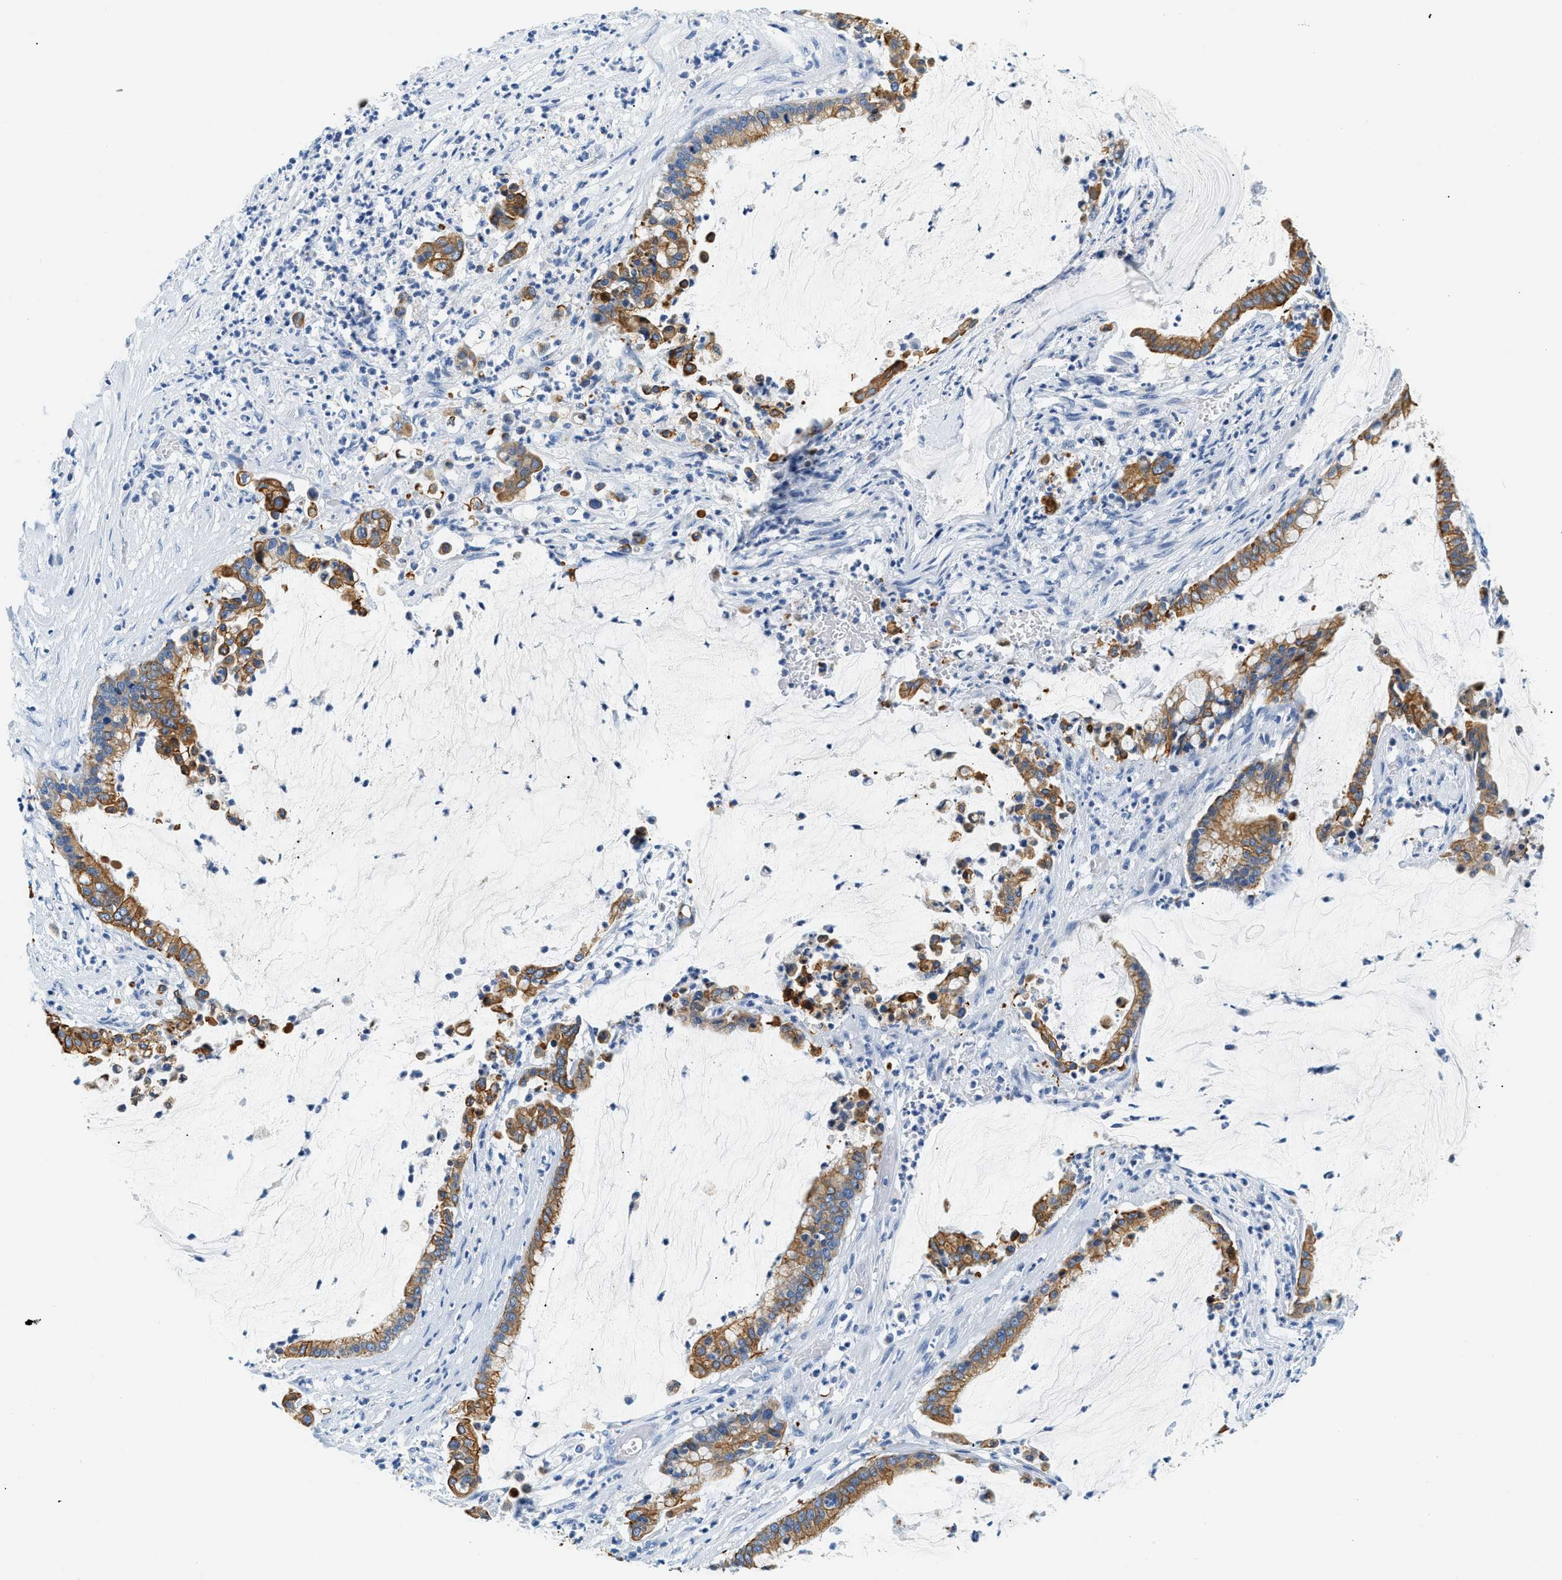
{"staining": {"intensity": "moderate", "quantity": ">75%", "location": "cytoplasmic/membranous"}, "tissue": "pancreatic cancer", "cell_type": "Tumor cells", "image_type": "cancer", "snomed": [{"axis": "morphology", "description": "Adenocarcinoma, NOS"}, {"axis": "topography", "description": "Pancreas"}], "caption": "Immunohistochemical staining of human pancreatic cancer (adenocarcinoma) displays medium levels of moderate cytoplasmic/membranous protein staining in approximately >75% of tumor cells.", "gene": "STXBP2", "patient": {"sex": "male", "age": 41}}